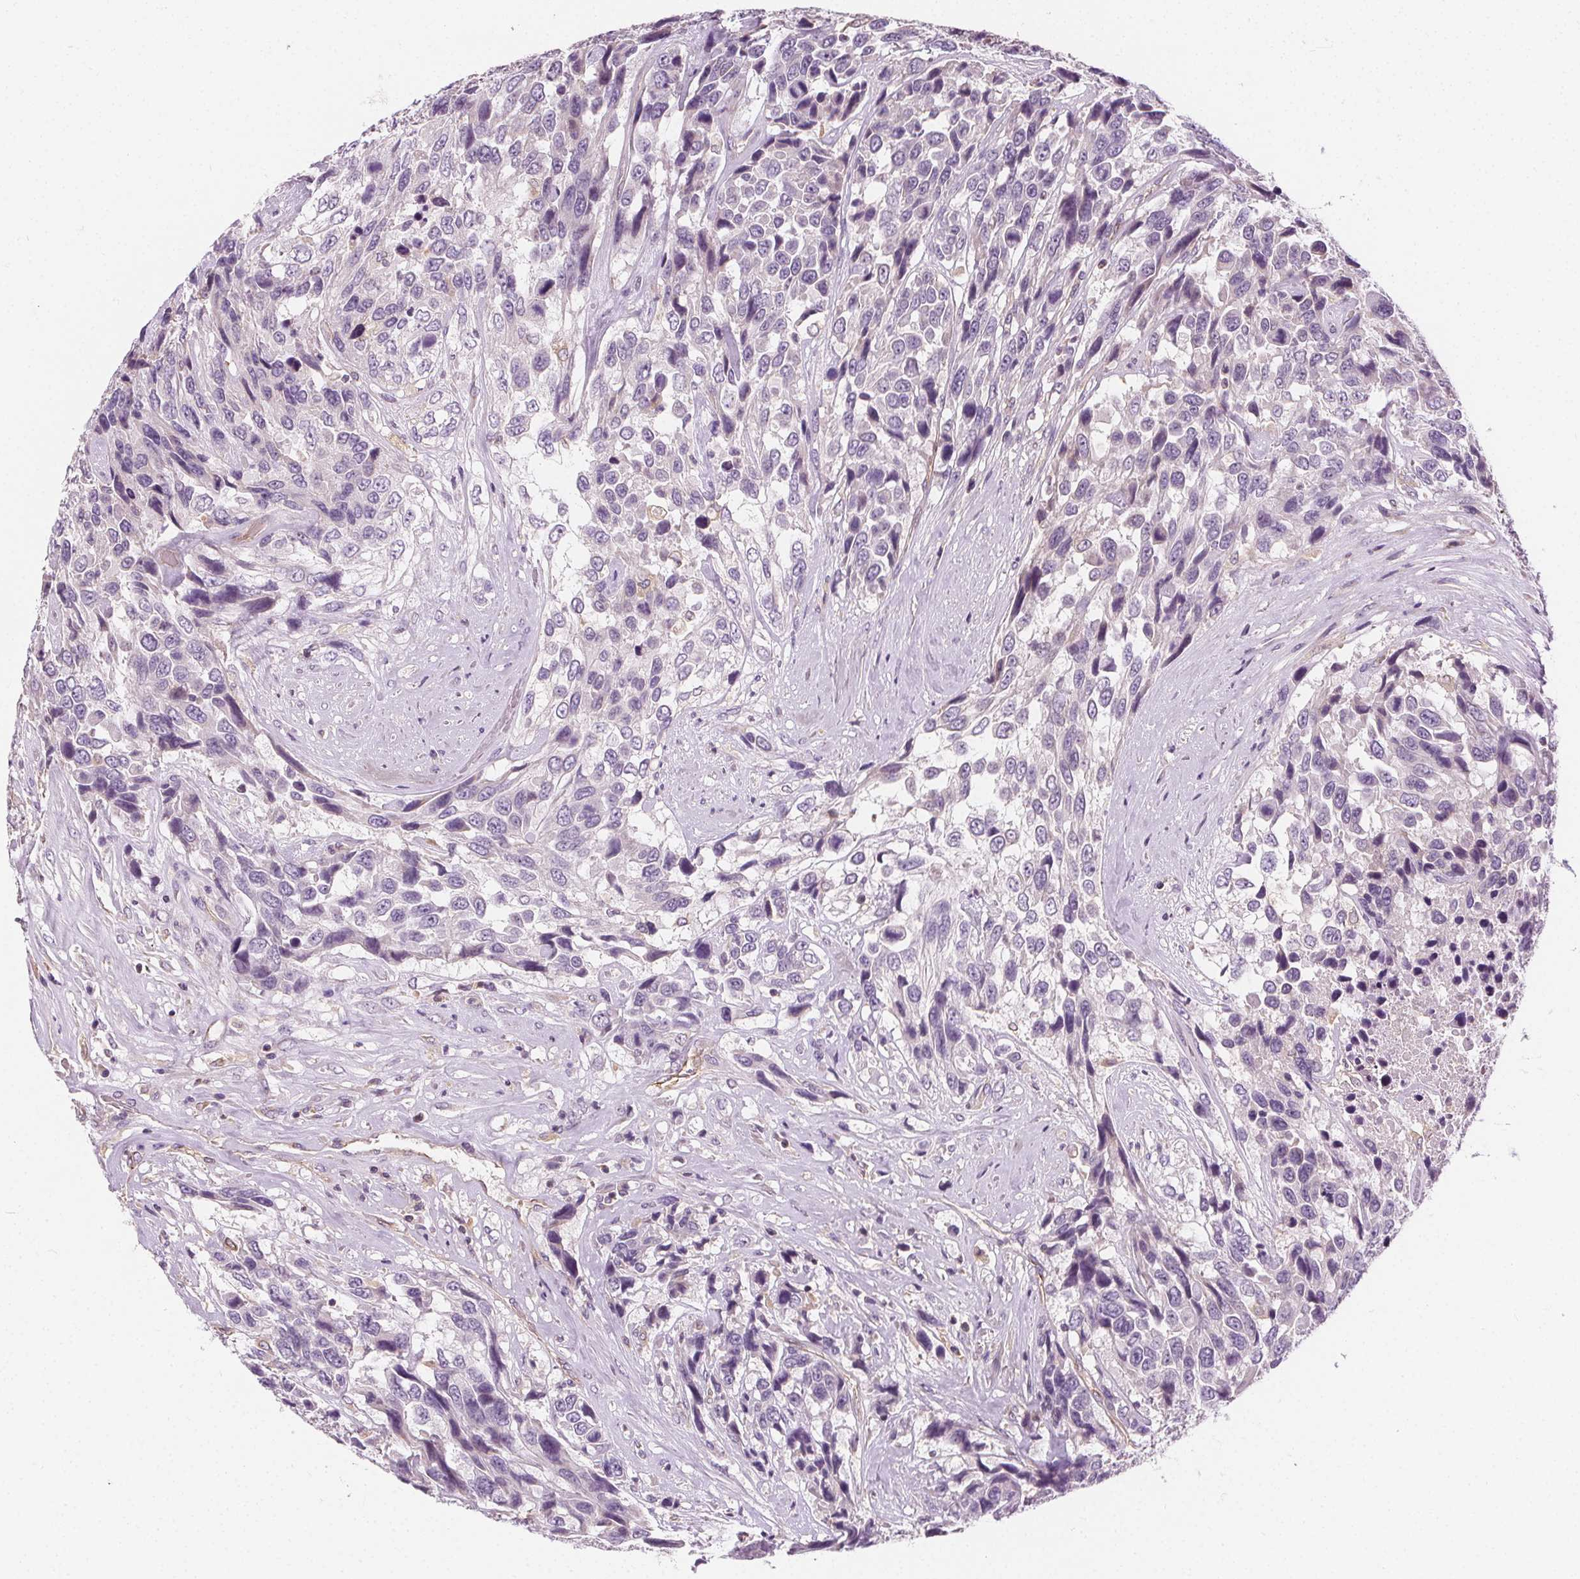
{"staining": {"intensity": "negative", "quantity": "none", "location": "none"}, "tissue": "urothelial cancer", "cell_type": "Tumor cells", "image_type": "cancer", "snomed": [{"axis": "morphology", "description": "Urothelial carcinoma, High grade"}, {"axis": "topography", "description": "Urinary bladder"}], "caption": "Histopathology image shows no significant protein staining in tumor cells of urothelial carcinoma (high-grade).", "gene": "RAB20", "patient": {"sex": "female", "age": 70}}